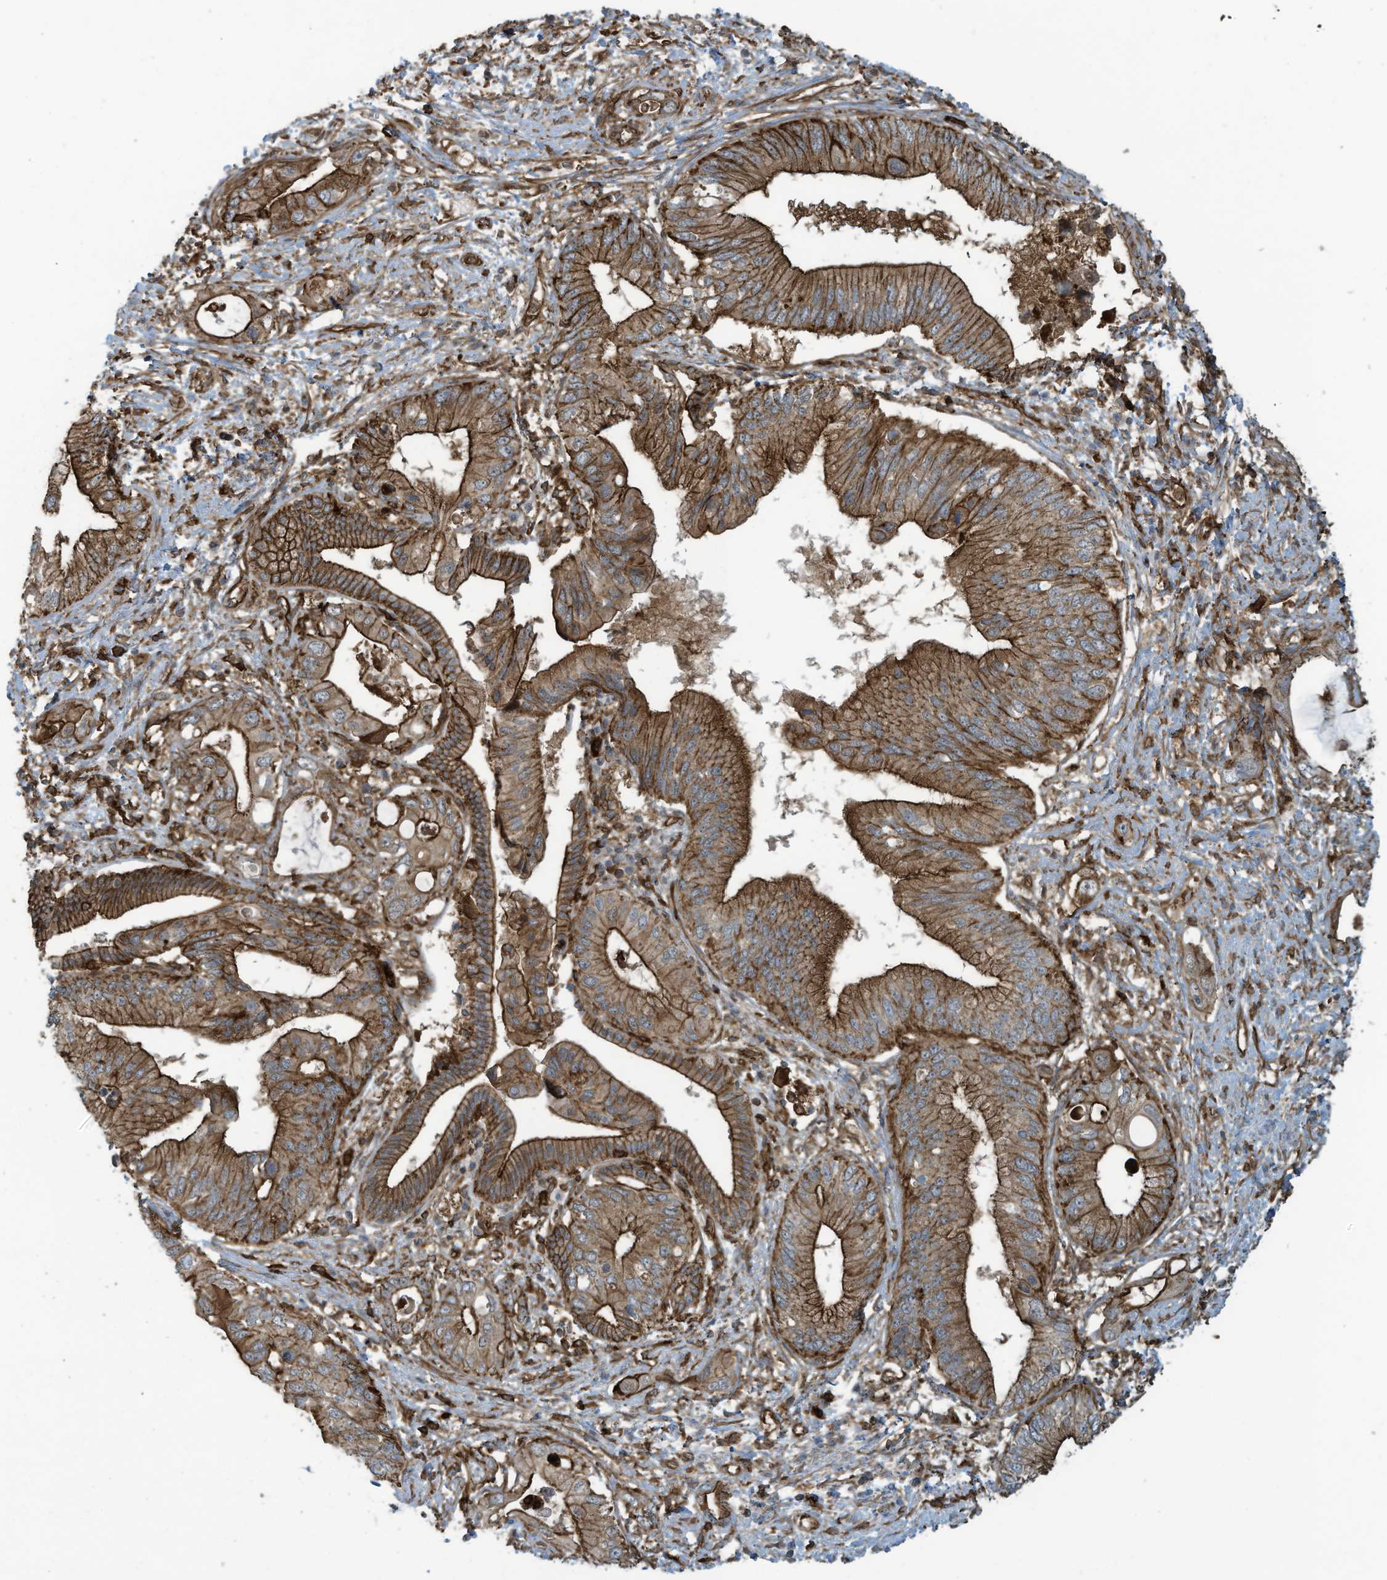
{"staining": {"intensity": "strong", "quantity": ">75%", "location": "cytoplasmic/membranous"}, "tissue": "pancreatic cancer", "cell_type": "Tumor cells", "image_type": "cancer", "snomed": [{"axis": "morphology", "description": "Inflammation, NOS"}, {"axis": "morphology", "description": "Adenocarcinoma, NOS"}, {"axis": "topography", "description": "Pancreas"}], "caption": "This is a histology image of IHC staining of pancreatic cancer, which shows strong staining in the cytoplasmic/membranous of tumor cells.", "gene": "SLC9A2", "patient": {"sex": "female", "age": 56}}